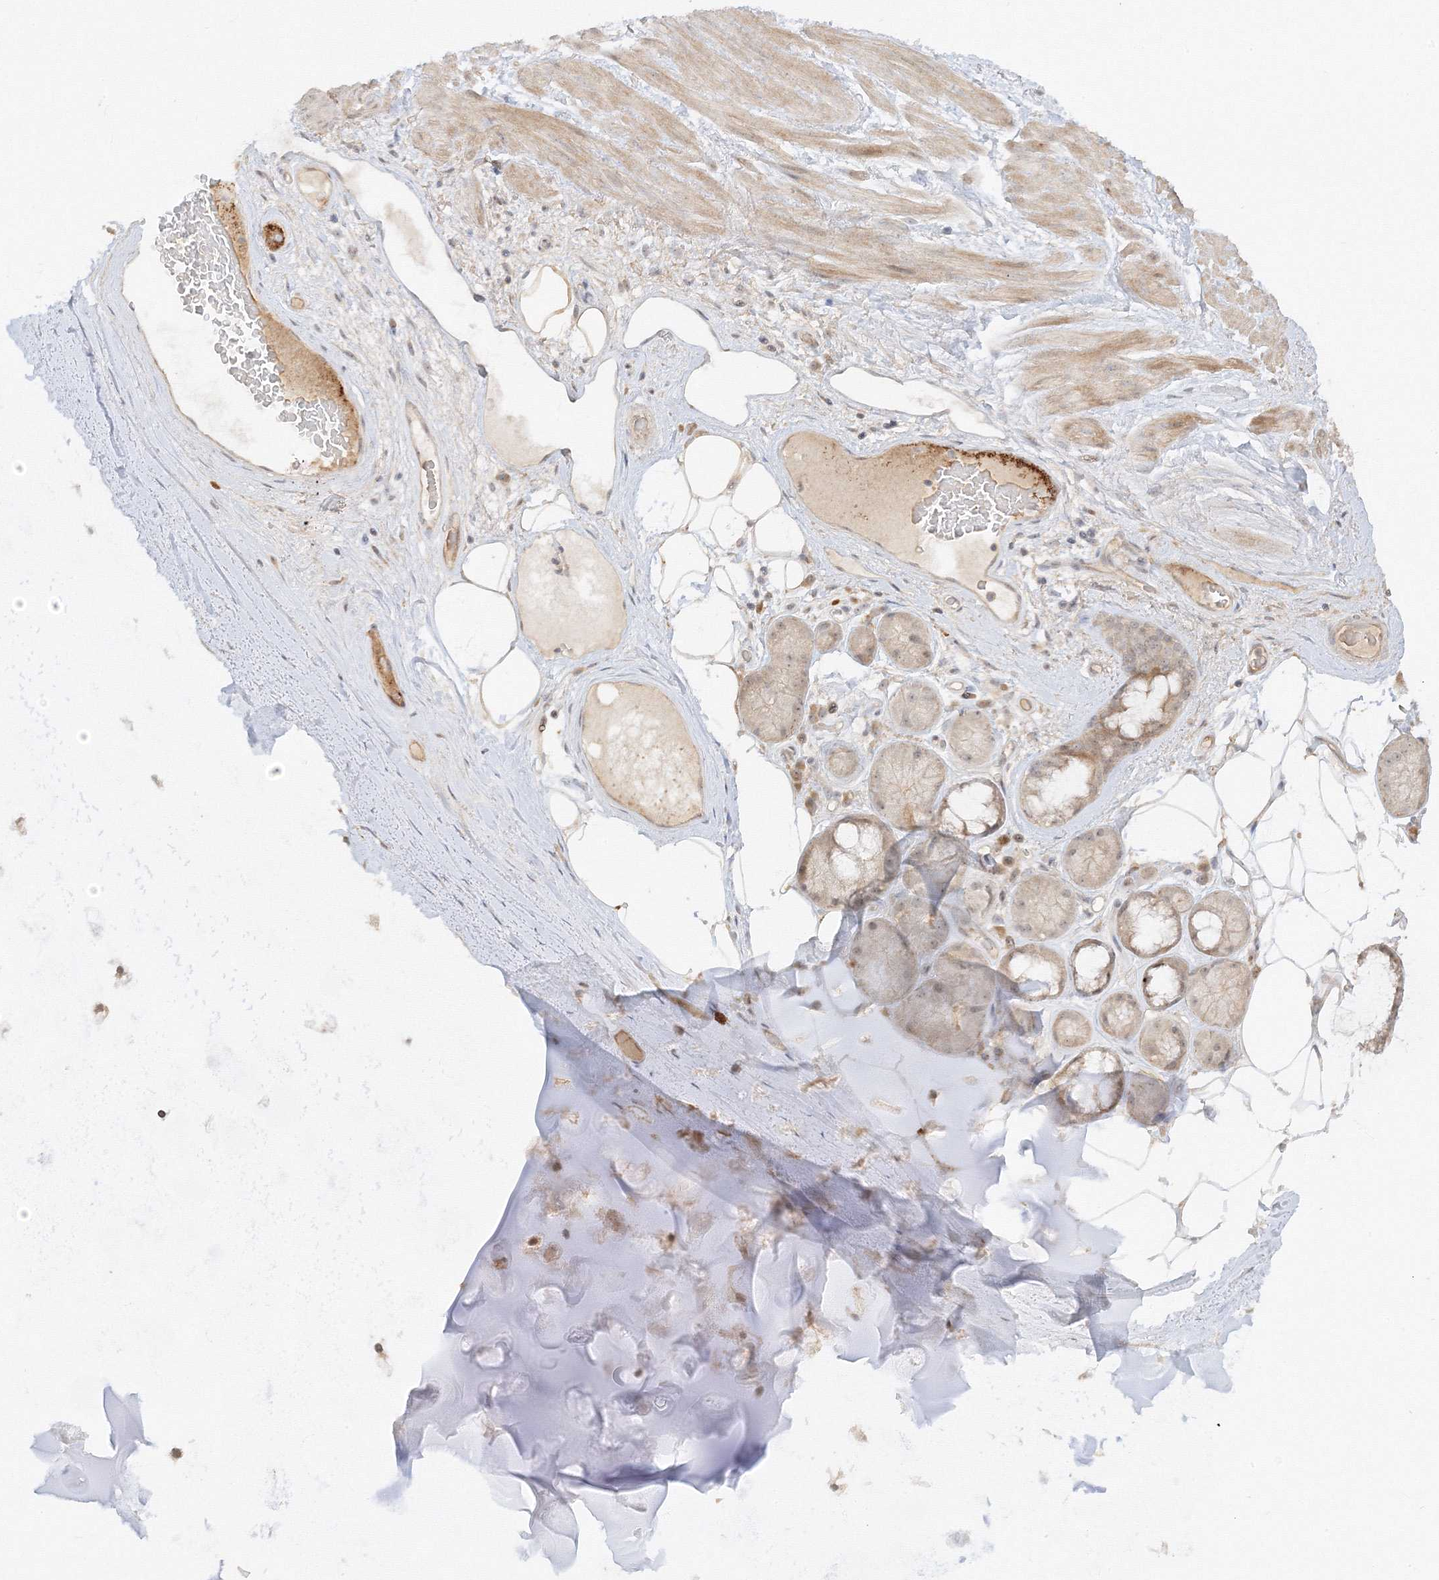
{"staining": {"intensity": "negative", "quantity": "none", "location": "none"}, "tissue": "adipose tissue", "cell_type": "Adipocytes", "image_type": "normal", "snomed": [{"axis": "morphology", "description": "Normal tissue, NOS"}, {"axis": "morphology", "description": "Squamous cell carcinoma, NOS"}, {"axis": "topography", "description": "Lymph node"}, {"axis": "topography", "description": "Bronchus"}, {"axis": "topography", "description": "Lung"}], "caption": "Protein analysis of benign adipose tissue exhibits no significant staining in adipocytes. (DAB IHC with hematoxylin counter stain).", "gene": "ETAA1", "patient": {"sex": "male", "age": 66}}